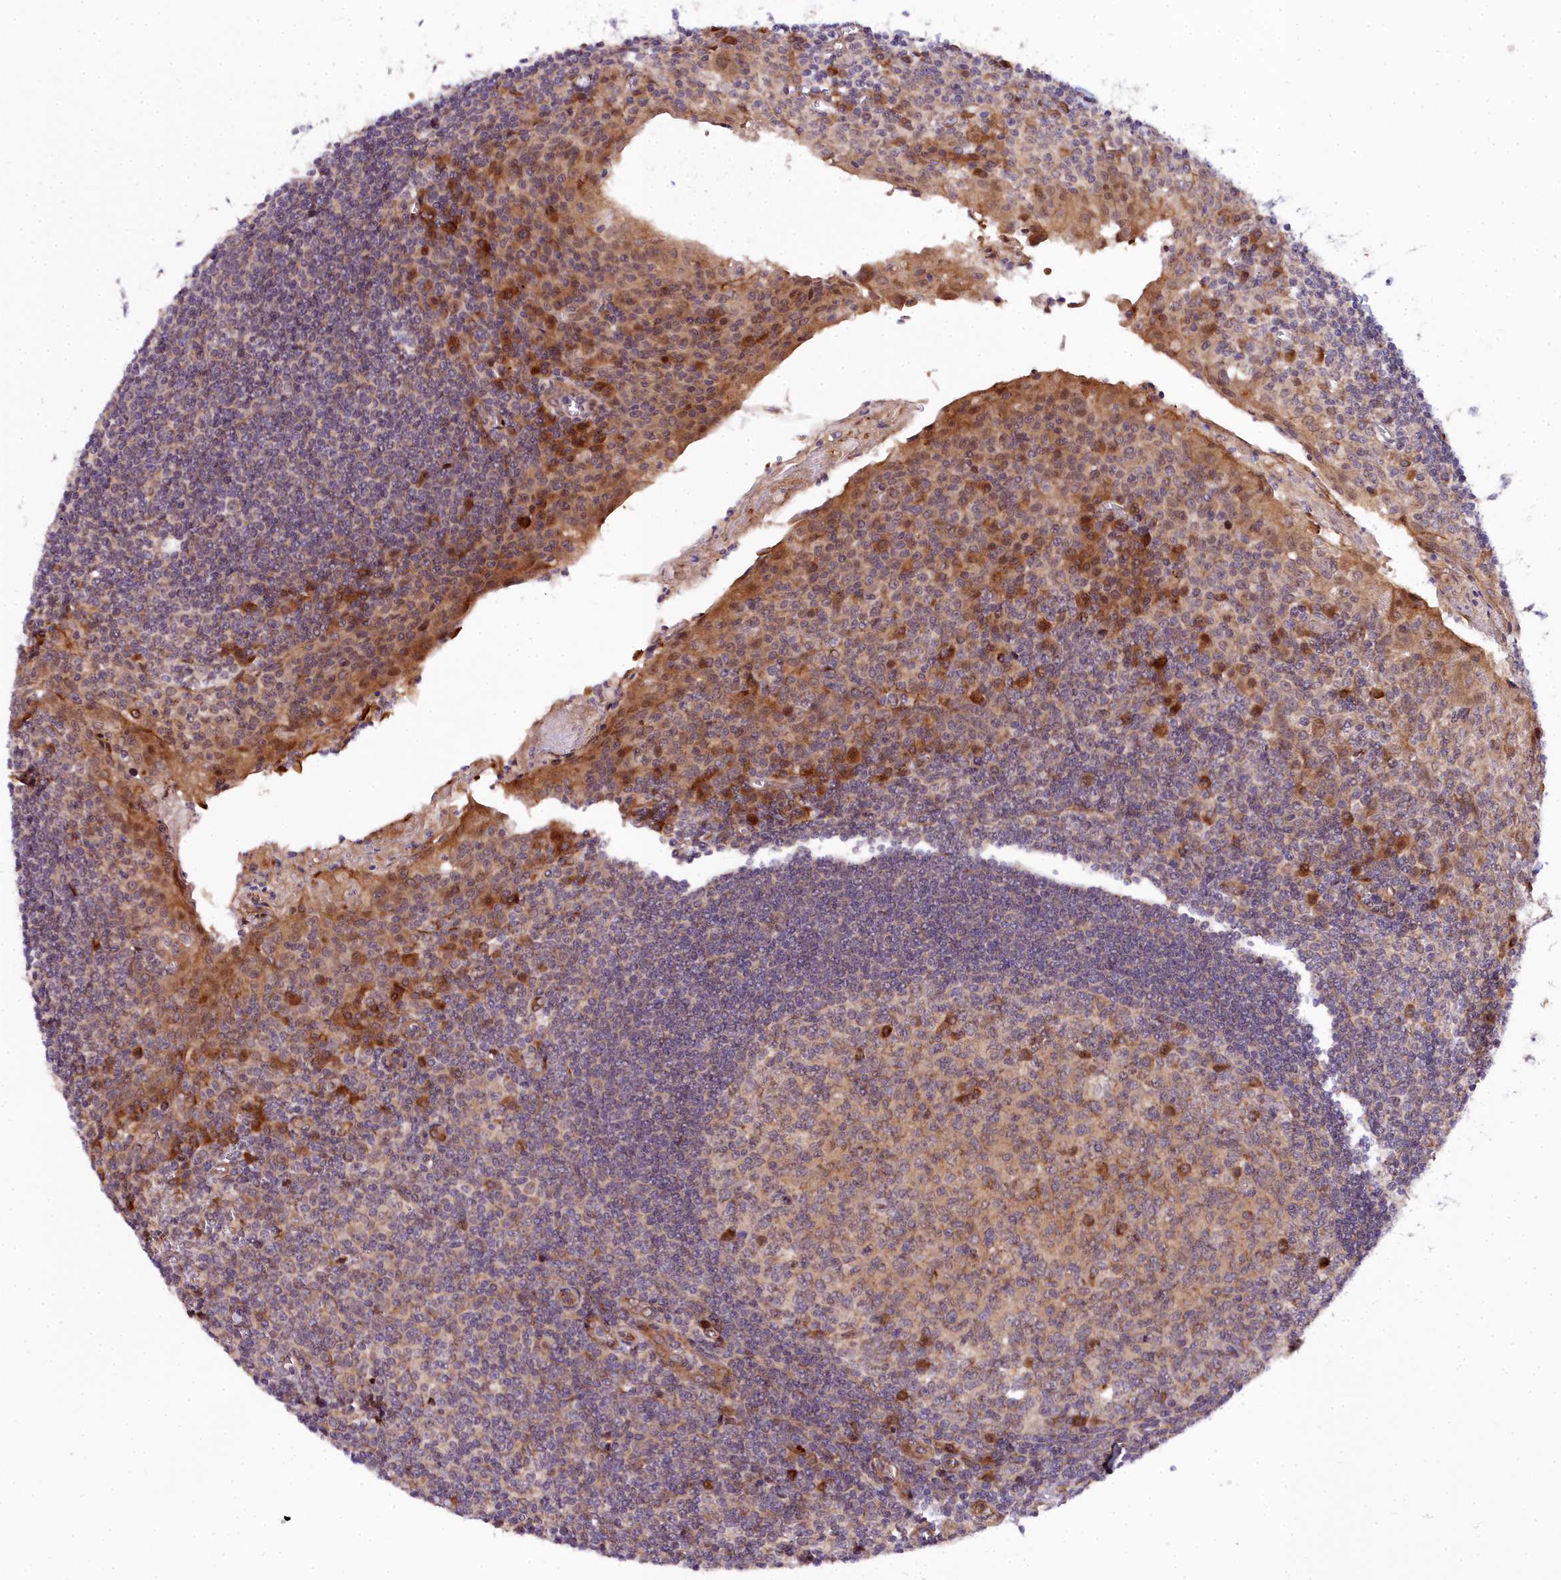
{"staining": {"intensity": "strong", "quantity": "<25%", "location": "cytoplasmic/membranous"}, "tissue": "tonsil", "cell_type": "Germinal center cells", "image_type": "normal", "snomed": [{"axis": "morphology", "description": "Normal tissue, NOS"}, {"axis": "topography", "description": "Tonsil"}], "caption": "Tonsil stained with immunohistochemistry shows strong cytoplasmic/membranous positivity in about <25% of germinal center cells. (IHC, brightfield microscopy, high magnification).", "gene": "MRPS11", "patient": {"sex": "male", "age": 27}}